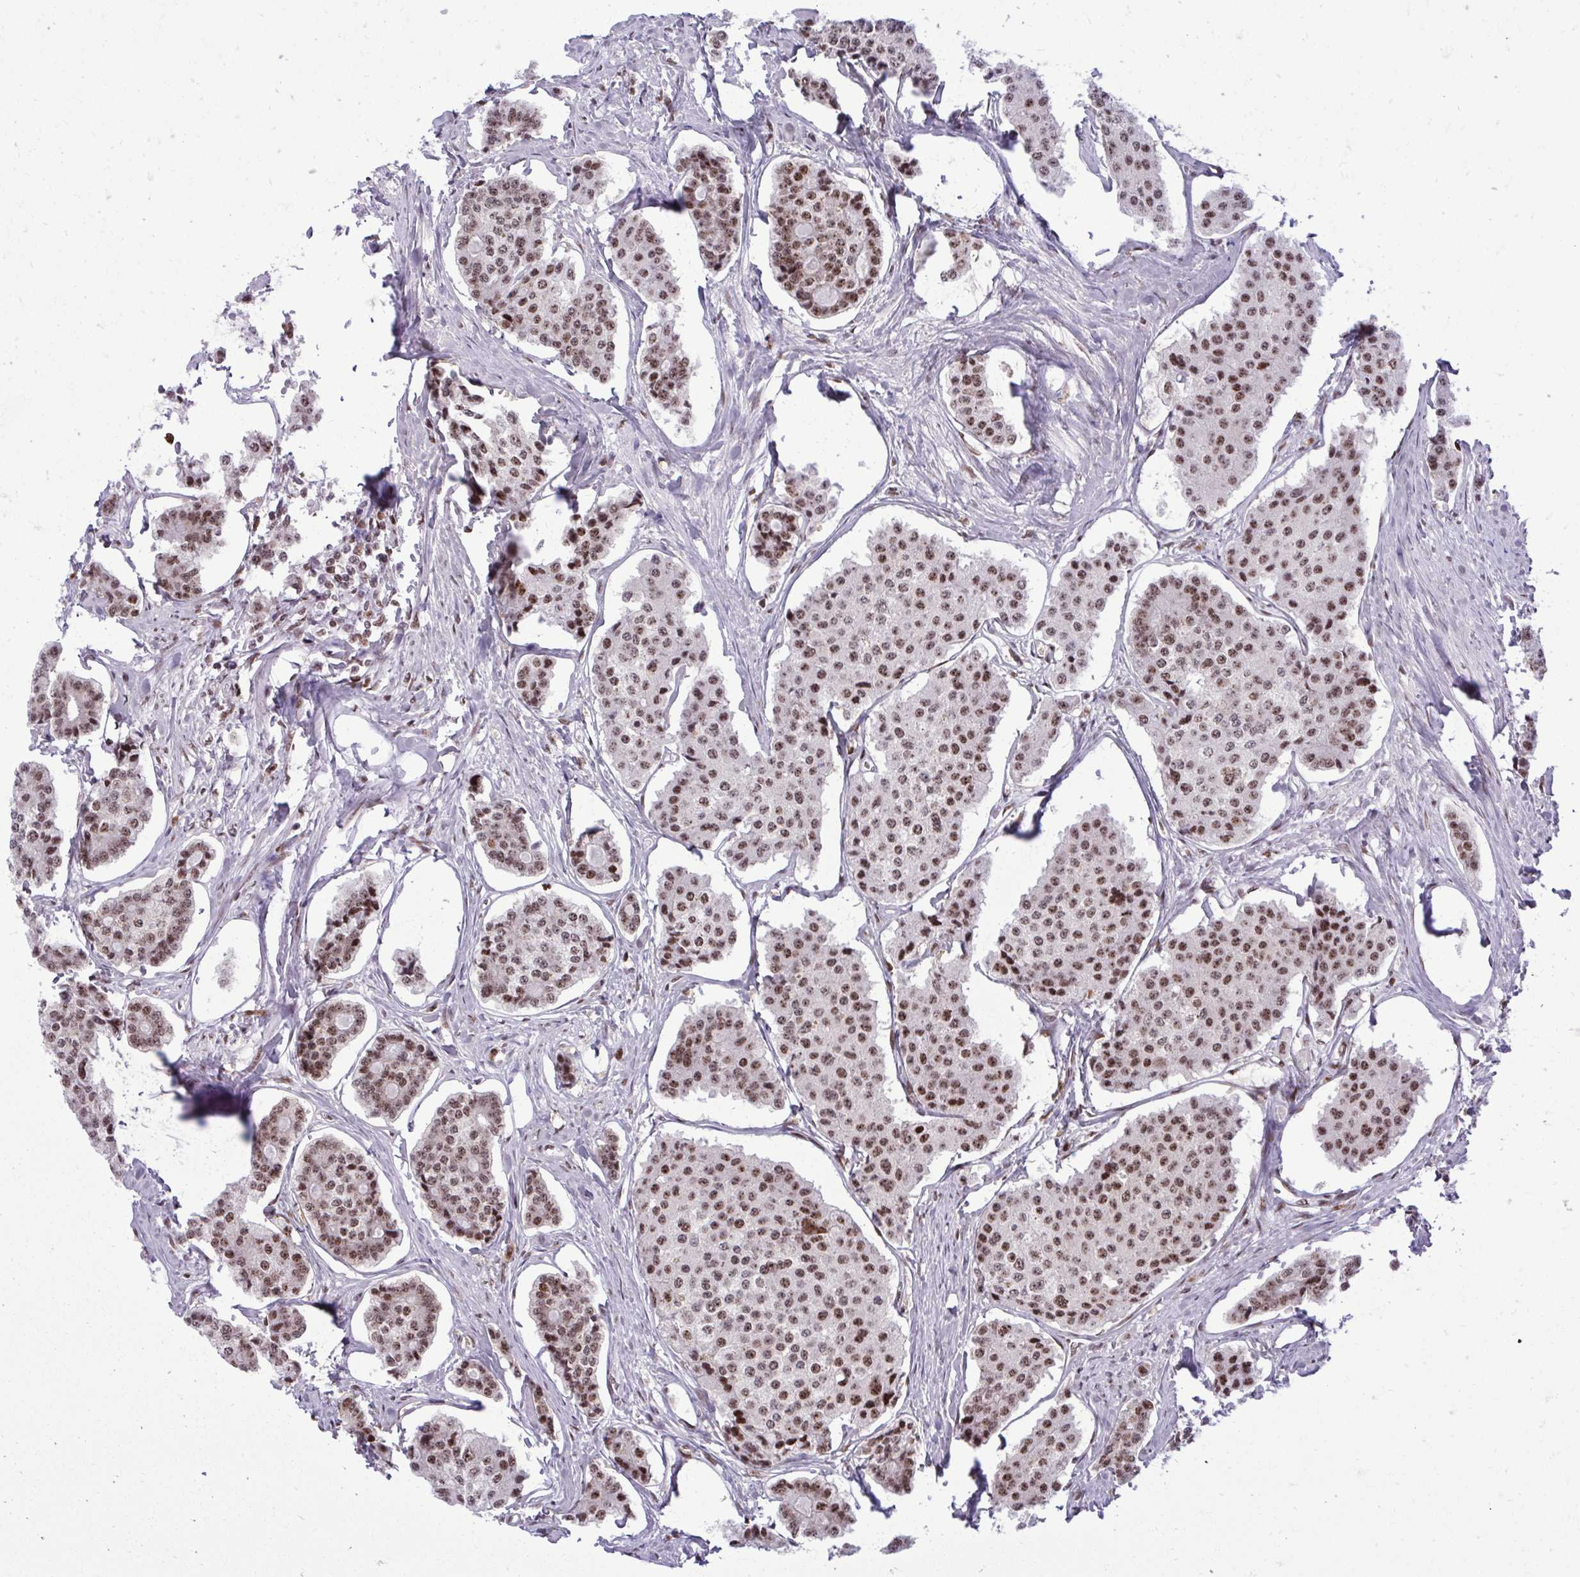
{"staining": {"intensity": "moderate", "quantity": ">75%", "location": "nuclear"}, "tissue": "carcinoid", "cell_type": "Tumor cells", "image_type": "cancer", "snomed": [{"axis": "morphology", "description": "Carcinoid, malignant, NOS"}, {"axis": "topography", "description": "Small intestine"}], "caption": "Protein staining exhibits moderate nuclear expression in approximately >75% of tumor cells in carcinoid (malignant). The protein of interest is stained brown, and the nuclei are stained in blue (DAB IHC with brightfield microscopy, high magnification).", "gene": "CDYL", "patient": {"sex": "female", "age": 65}}